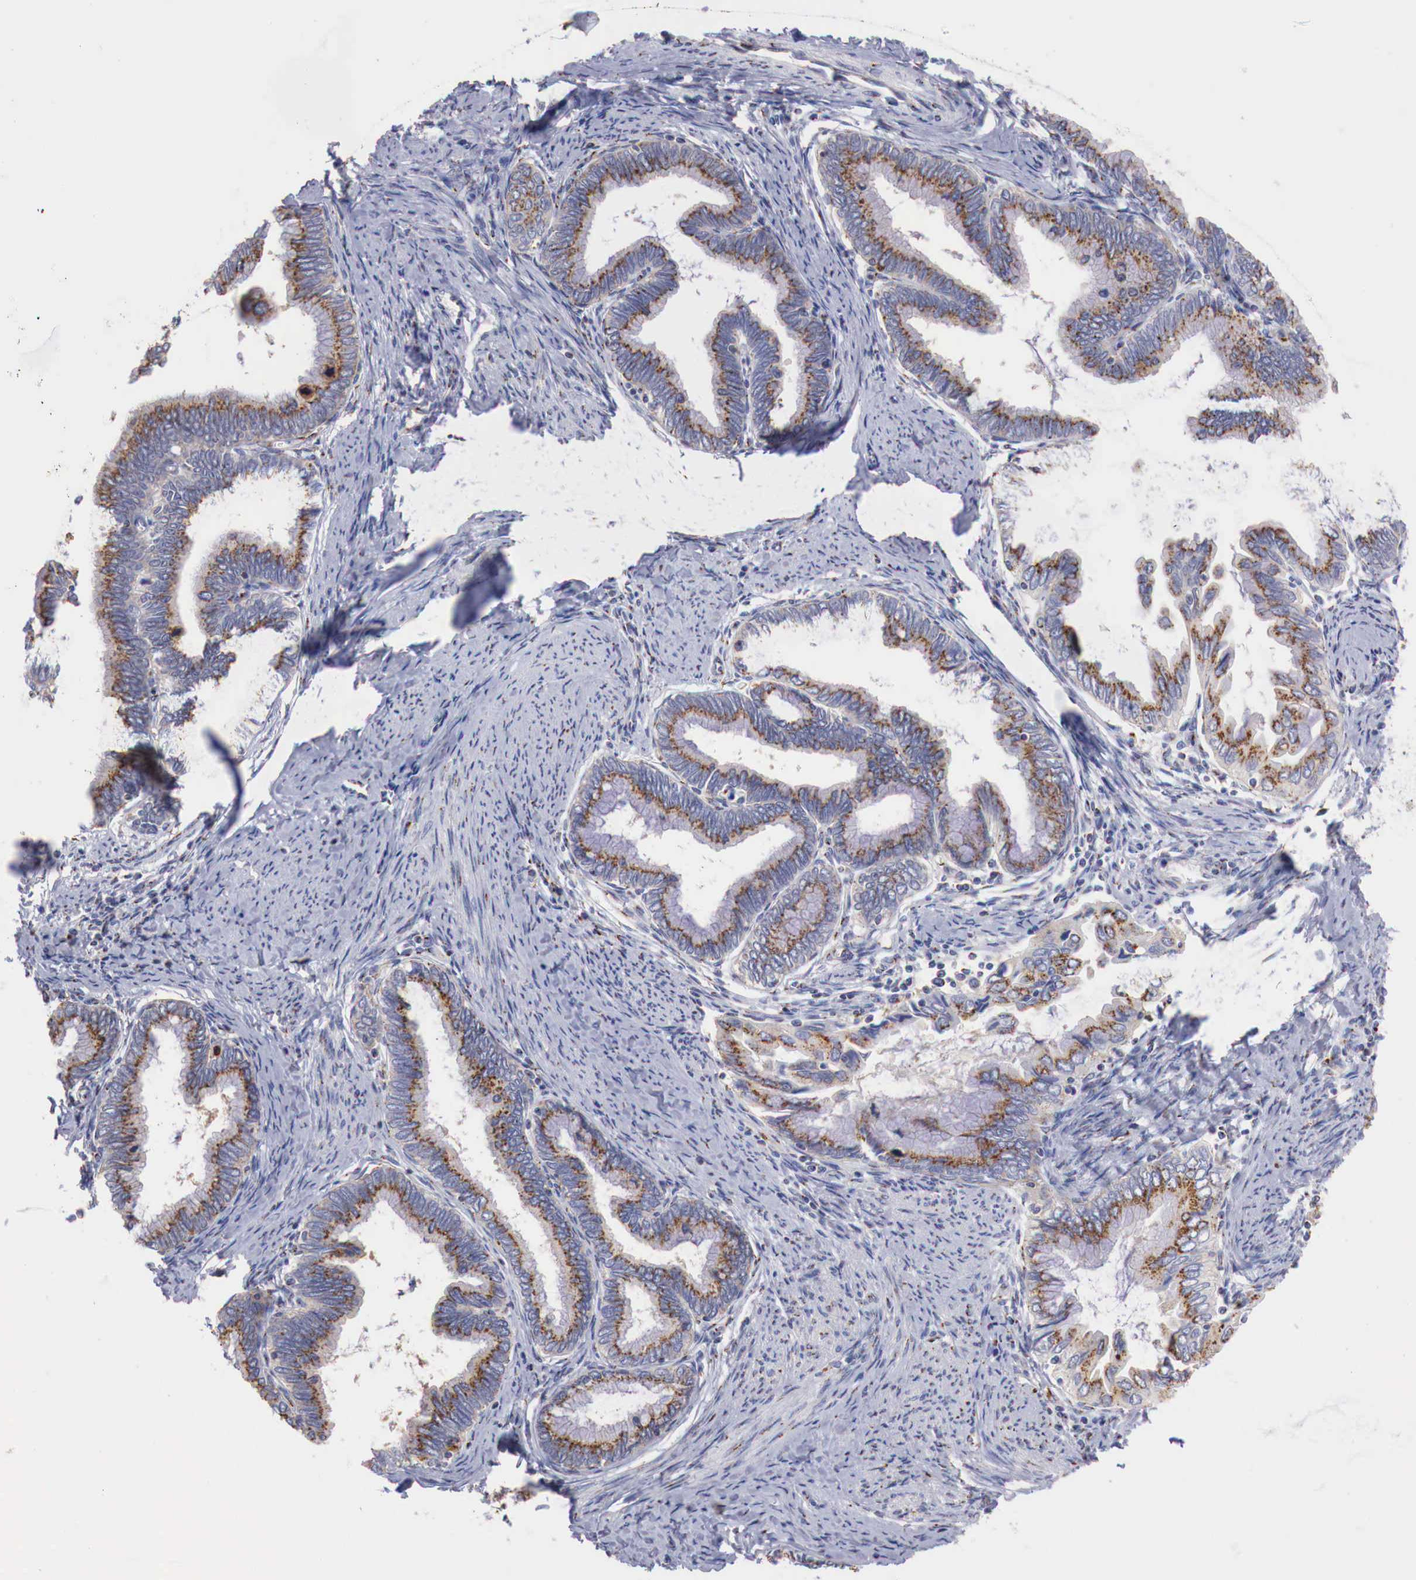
{"staining": {"intensity": "moderate", "quantity": ">75%", "location": "cytoplasmic/membranous"}, "tissue": "cervical cancer", "cell_type": "Tumor cells", "image_type": "cancer", "snomed": [{"axis": "morphology", "description": "Adenocarcinoma, NOS"}, {"axis": "topography", "description": "Cervix"}], "caption": "This is an image of immunohistochemistry (IHC) staining of cervical cancer, which shows moderate positivity in the cytoplasmic/membranous of tumor cells.", "gene": "SYAP1", "patient": {"sex": "female", "age": 49}}